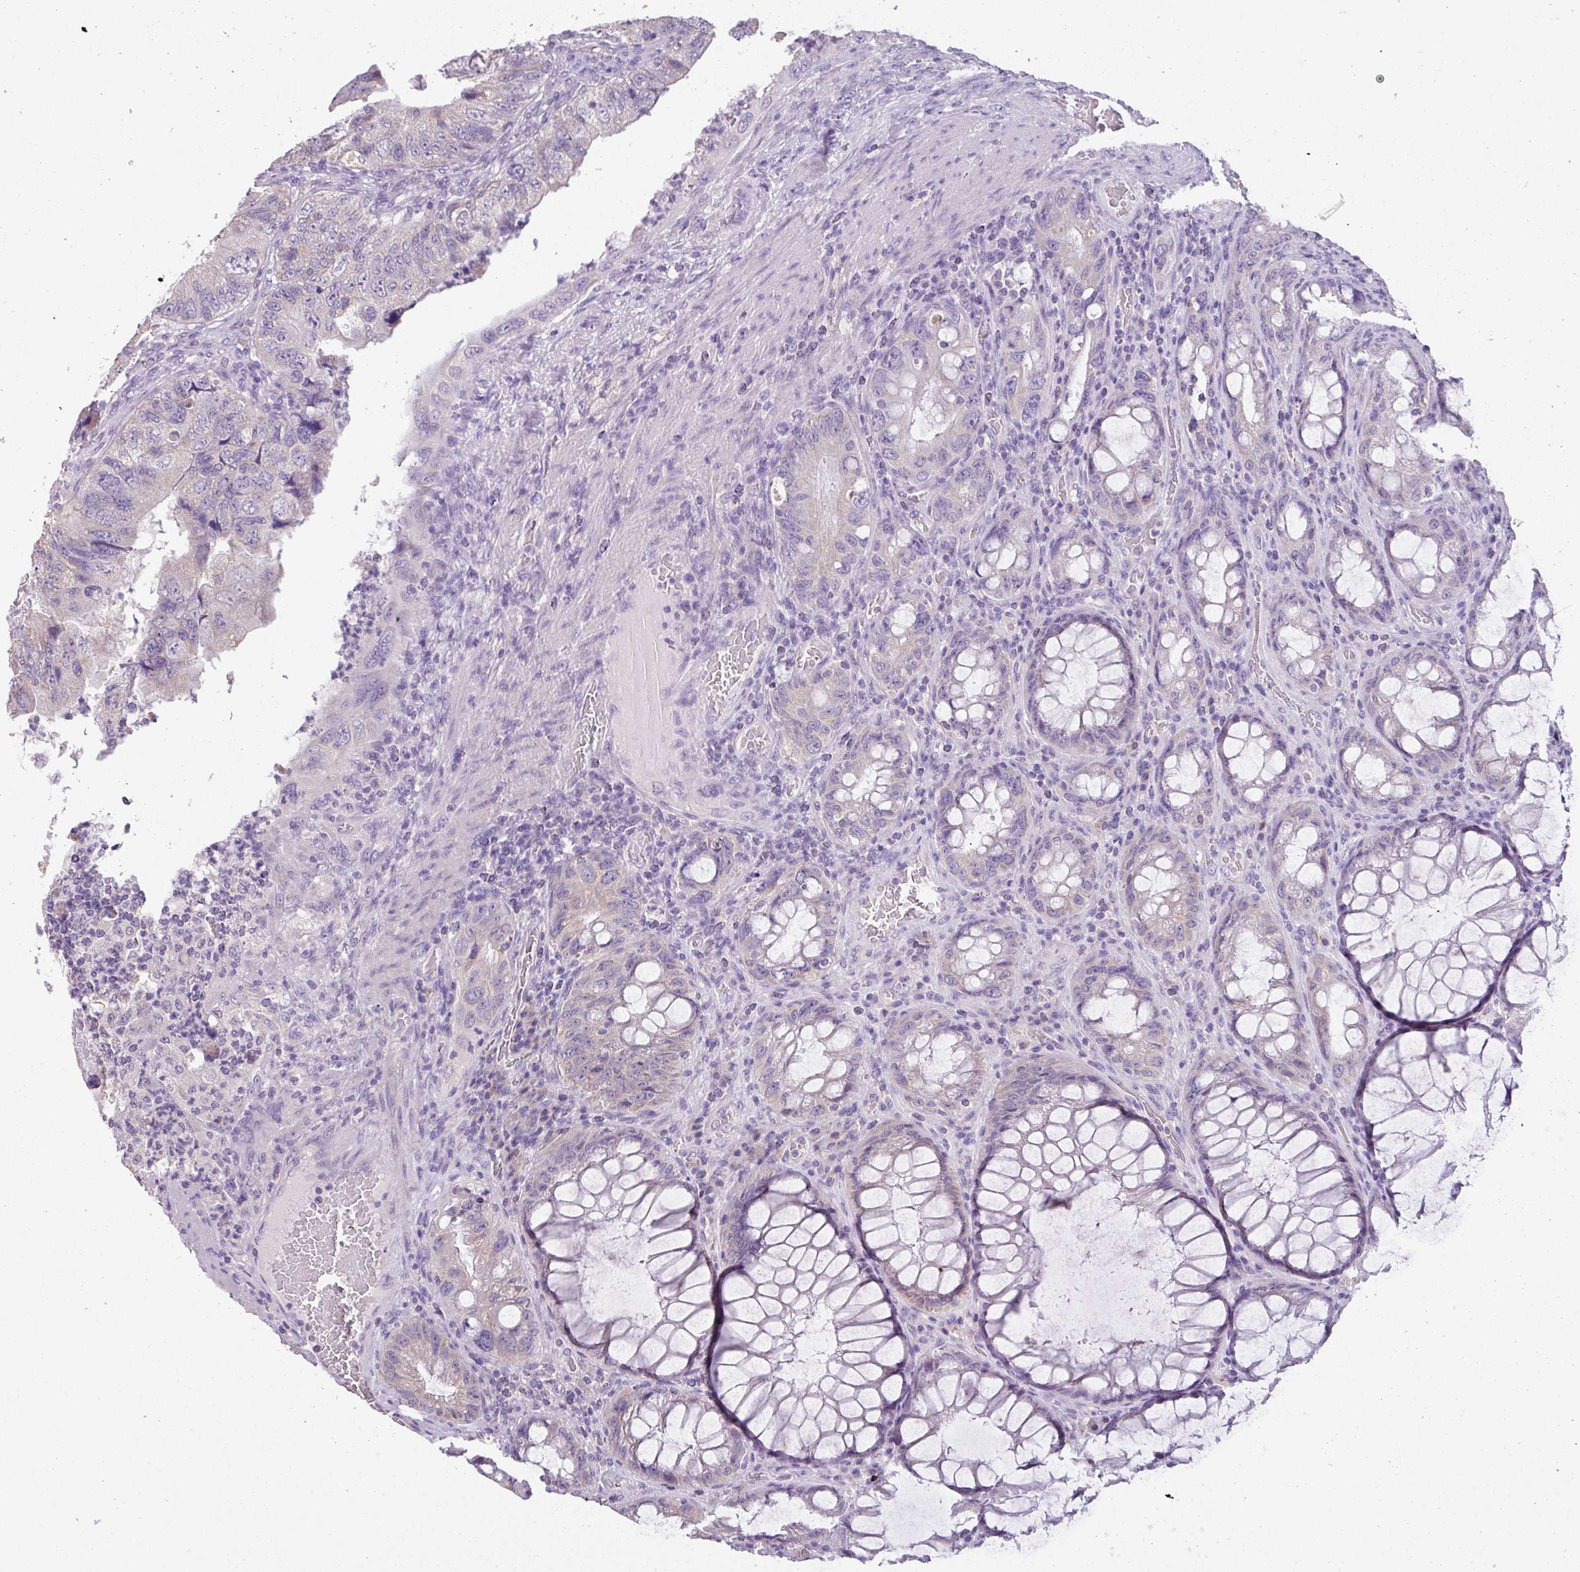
{"staining": {"intensity": "weak", "quantity": "<25%", "location": "cytoplasmic/membranous"}, "tissue": "colorectal cancer", "cell_type": "Tumor cells", "image_type": "cancer", "snomed": [{"axis": "morphology", "description": "Adenocarcinoma, NOS"}, {"axis": "topography", "description": "Rectum"}], "caption": "The IHC image has no significant staining in tumor cells of colorectal cancer (adenocarcinoma) tissue.", "gene": "PALS2", "patient": {"sex": "male", "age": 63}}